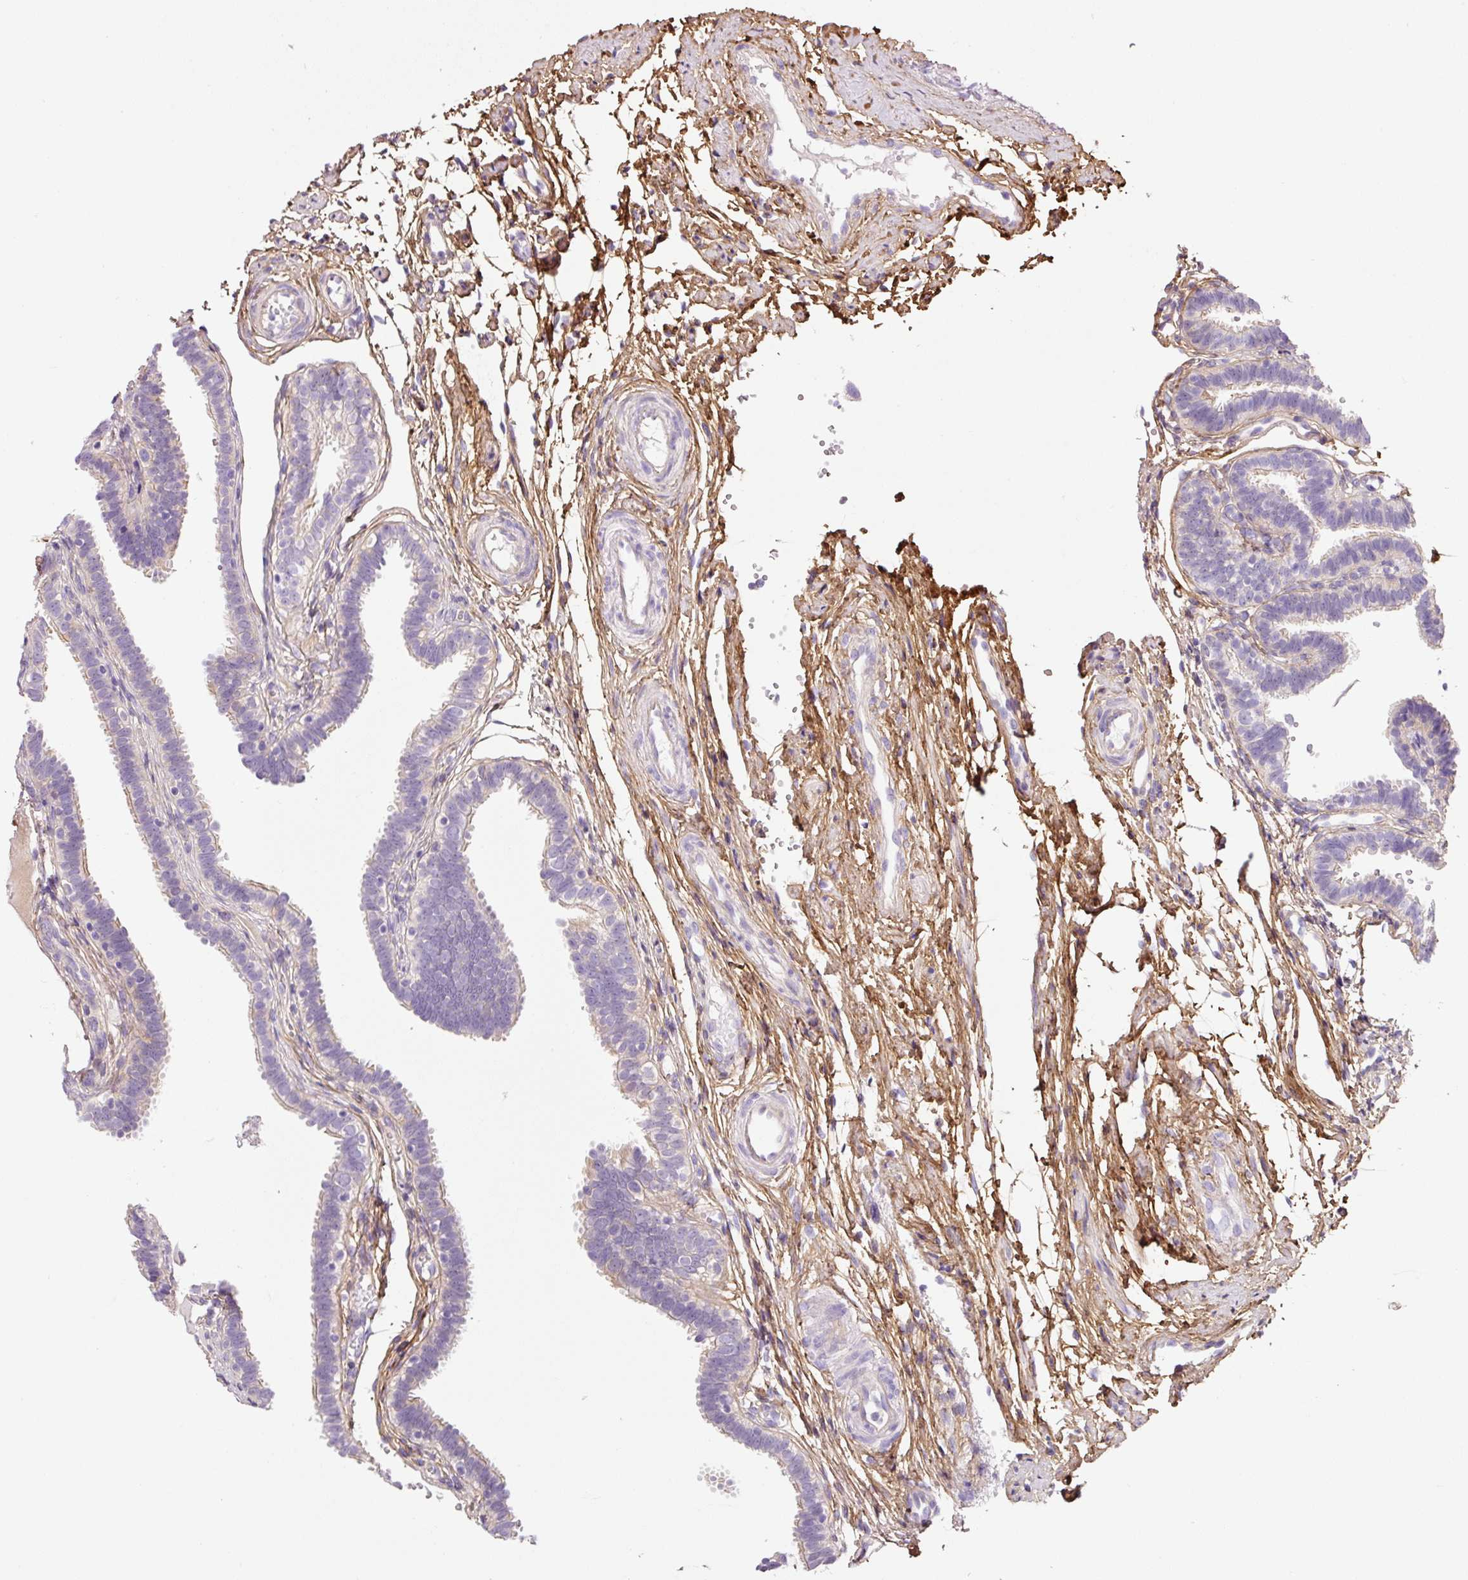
{"staining": {"intensity": "weak", "quantity": "25%-75%", "location": "cytoplasmic/membranous"}, "tissue": "fallopian tube", "cell_type": "Glandular cells", "image_type": "normal", "snomed": [{"axis": "morphology", "description": "Normal tissue, NOS"}, {"axis": "topography", "description": "Fallopian tube"}], "caption": "IHC staining of unremarkable fallopian tube, which demonstrates low levels of weak cytoplasmic/membranous positivity in approximately 25%-75% of glandular cells indicating weak cytoplasmic/membranous protein positivity. The staining was performed using DAB (brown) for protein detection and nuclei were counterstained in hematoxylin (blue).", "gene": "SOS2", "patient": {"sex": "female", "age": 37}}